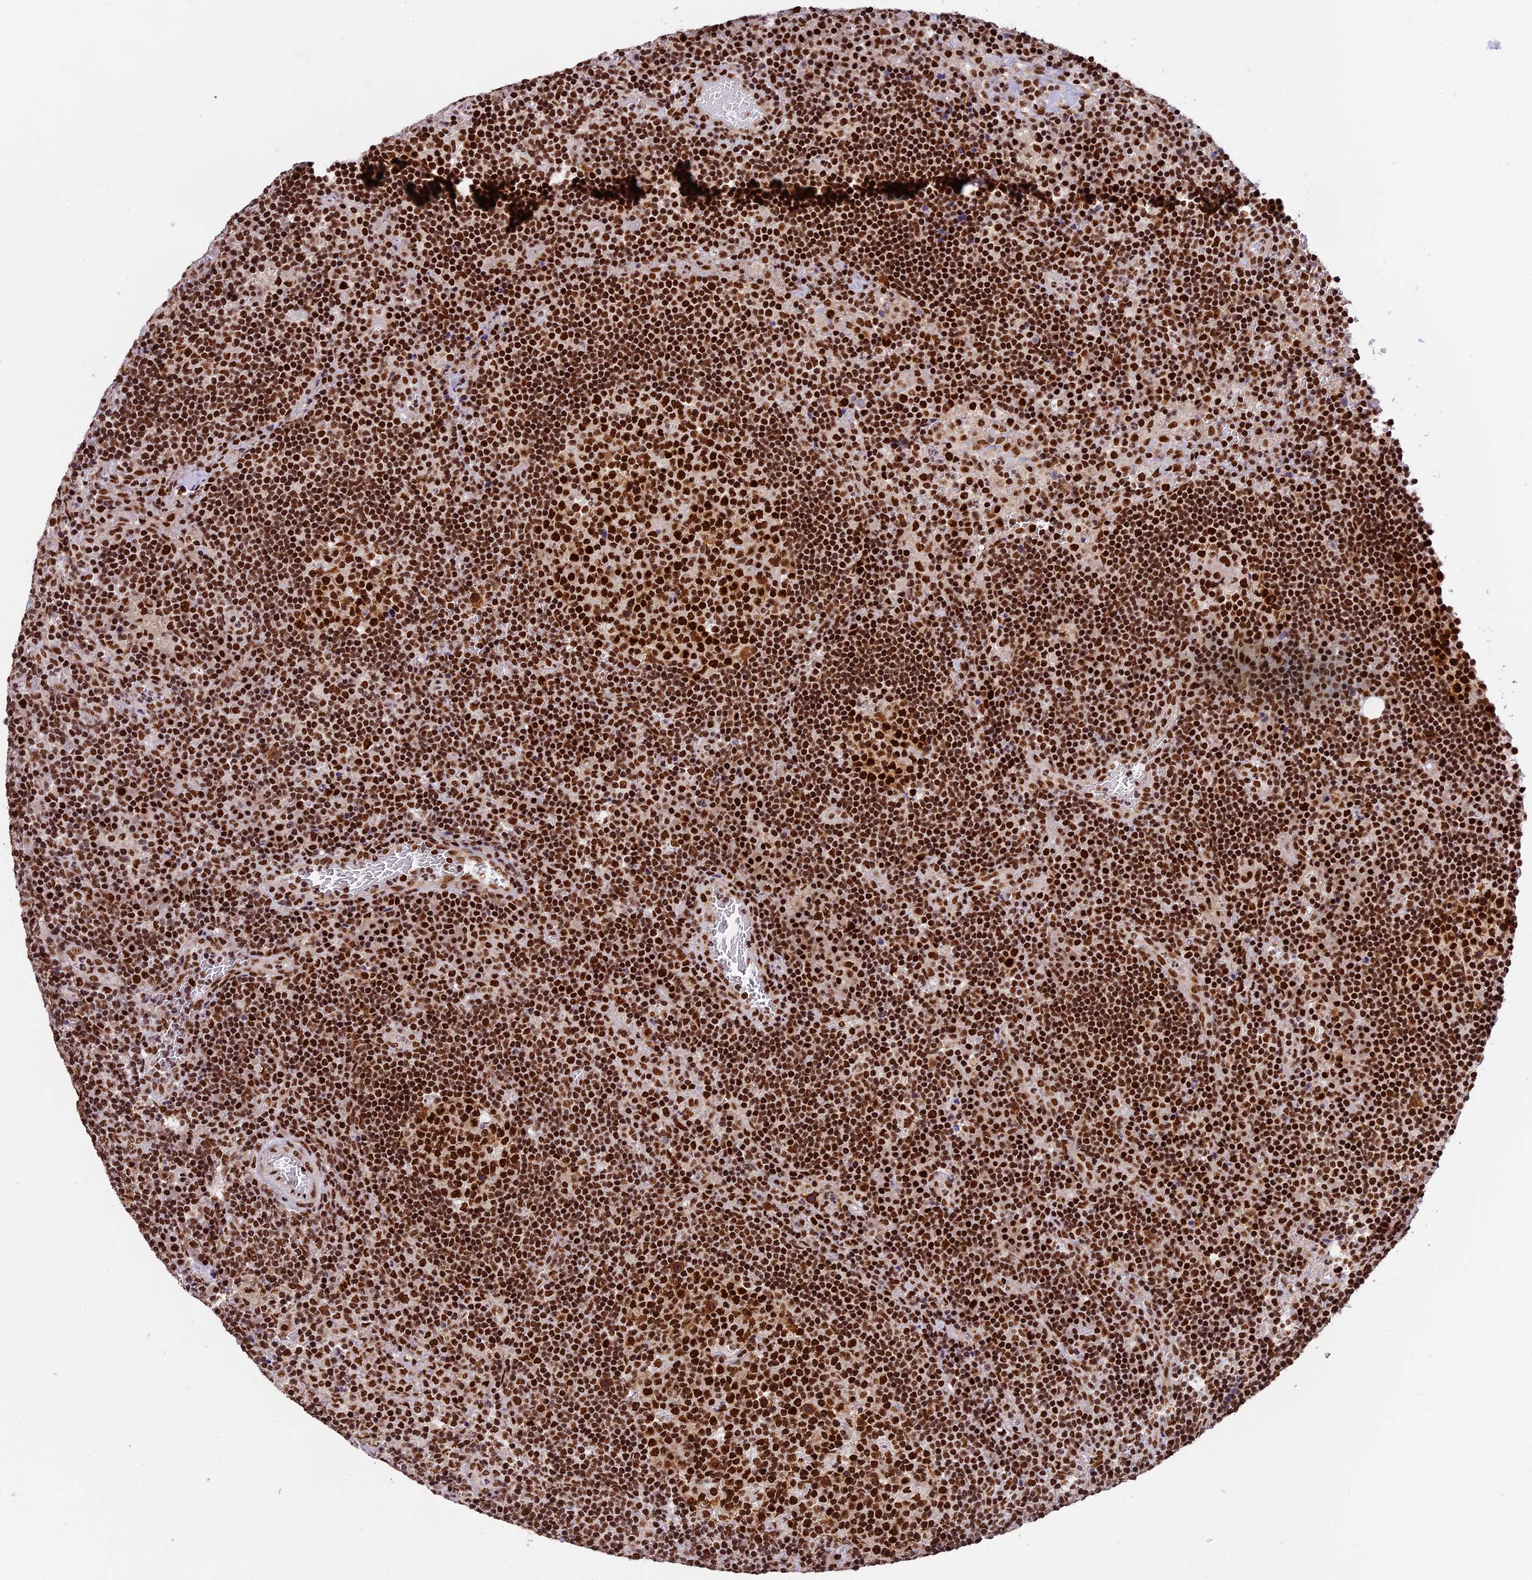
{"staining": {"intensity": "strong", "quantity": ">75%", "location": "nuclear"}, "tissue": "lymph node", "cell_type": "Germinal center cells", "image_type": "normal", "snomed": [{"axis": "morphology", "description": "Normal tissue, NOS"}, {"axis": "topography", "description": "Lymph node"}], "caption": "An immunohistochemistry (IHC) micrograph of normal tissue is shown. Protein staining in brown highlights strong nuclear positivity in lymph node within germinal center cells.", "gene": "RAMACL", "patient": {"sex": "male", "age": 58}}